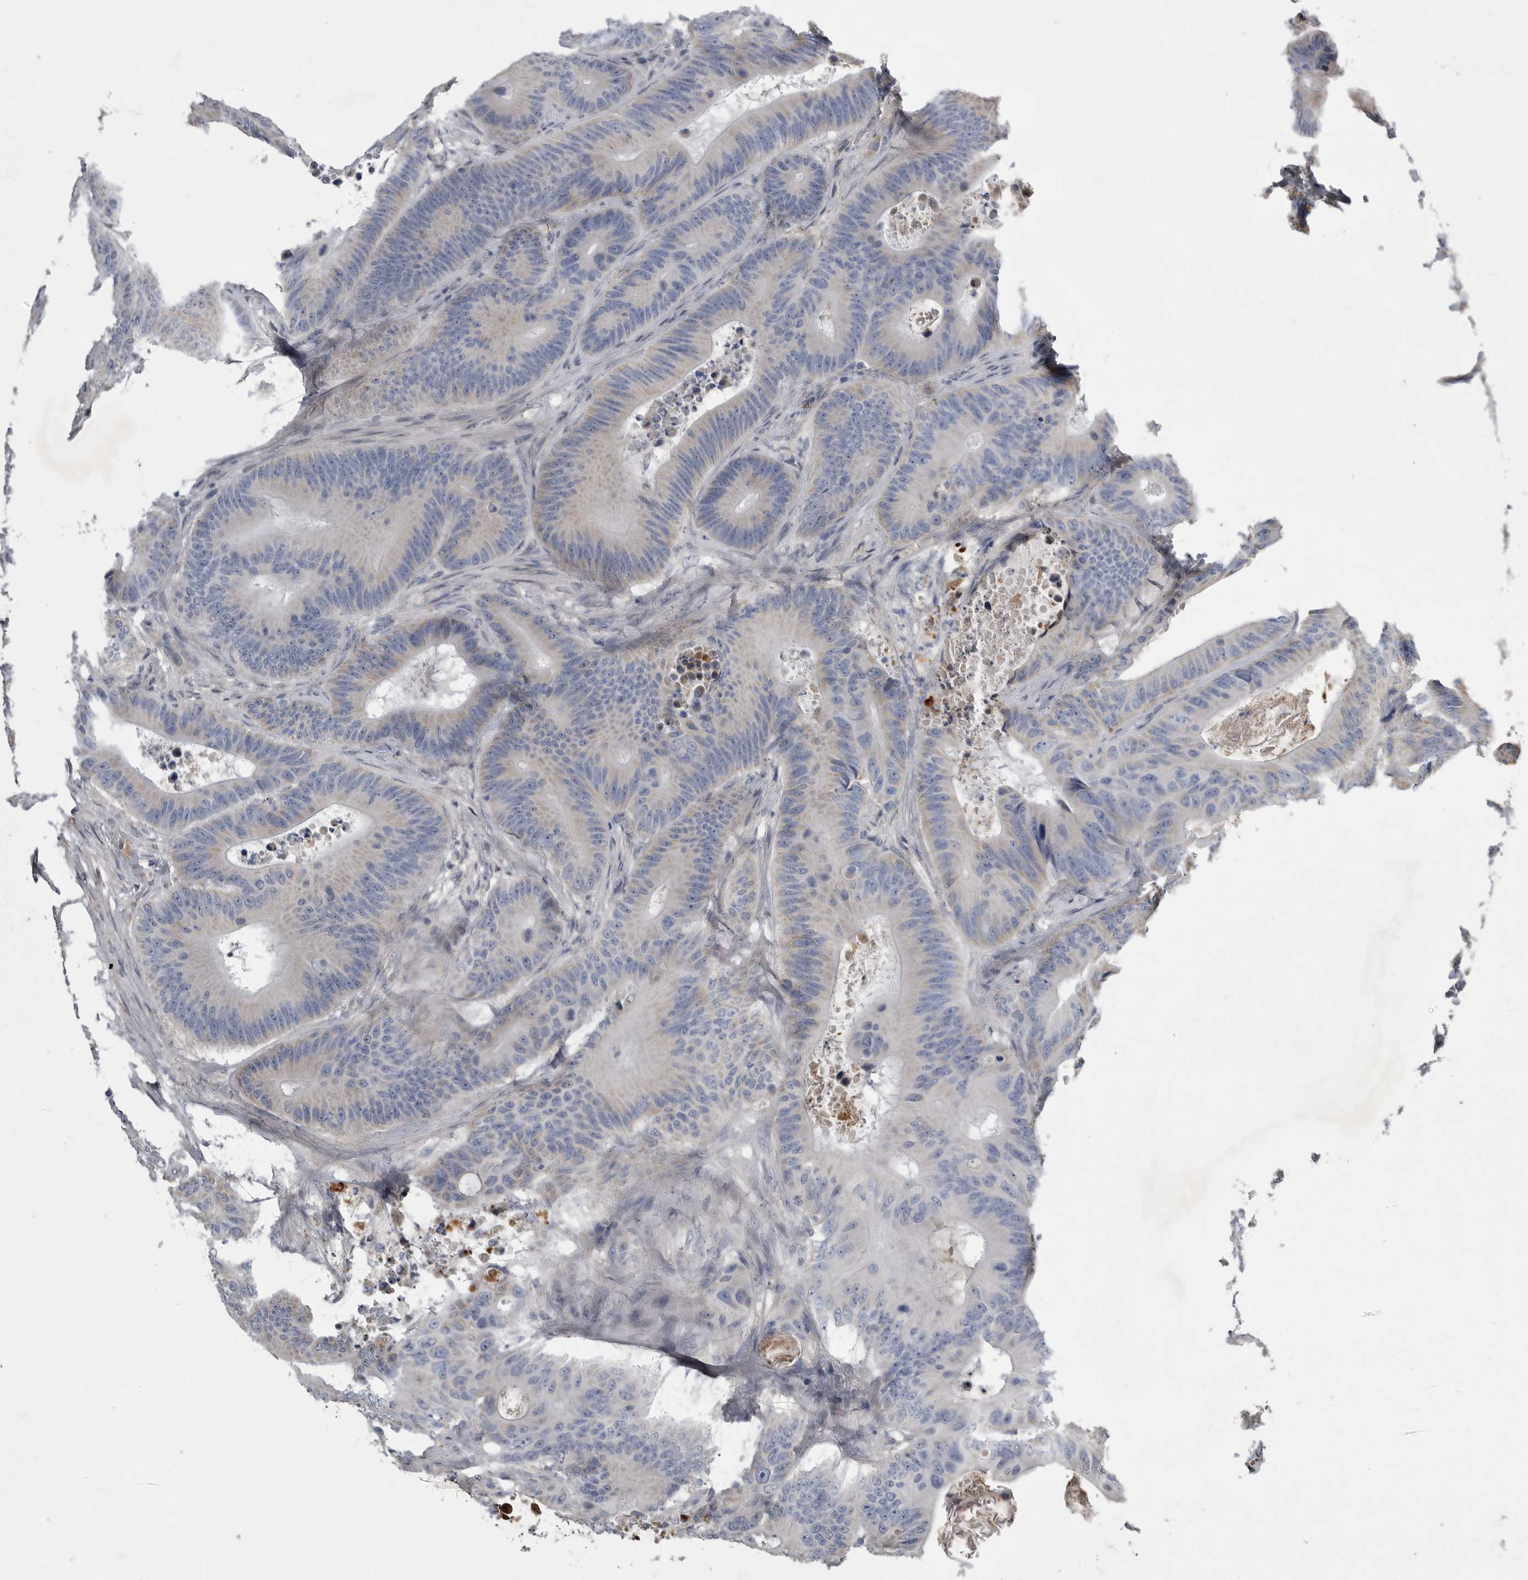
{"staining": {"intensity": "negative", "quantity": "none", "location": "none"}, "tissue": "colorectal cancer", "cell_type": "Tumor cells", "image_type": "cancer", "snomed": [{"axis": "morphology", "description": "Adenocarcinoma, NOS"}, {"axis": "topography", "description": "Colon"}], "caption": "Immunohistochemistry of human colorectal adenocarcinoma demonstrates no staining in tumor cells.", "gene": "CRP", "patient": {"sex": "male", "age": 83}}